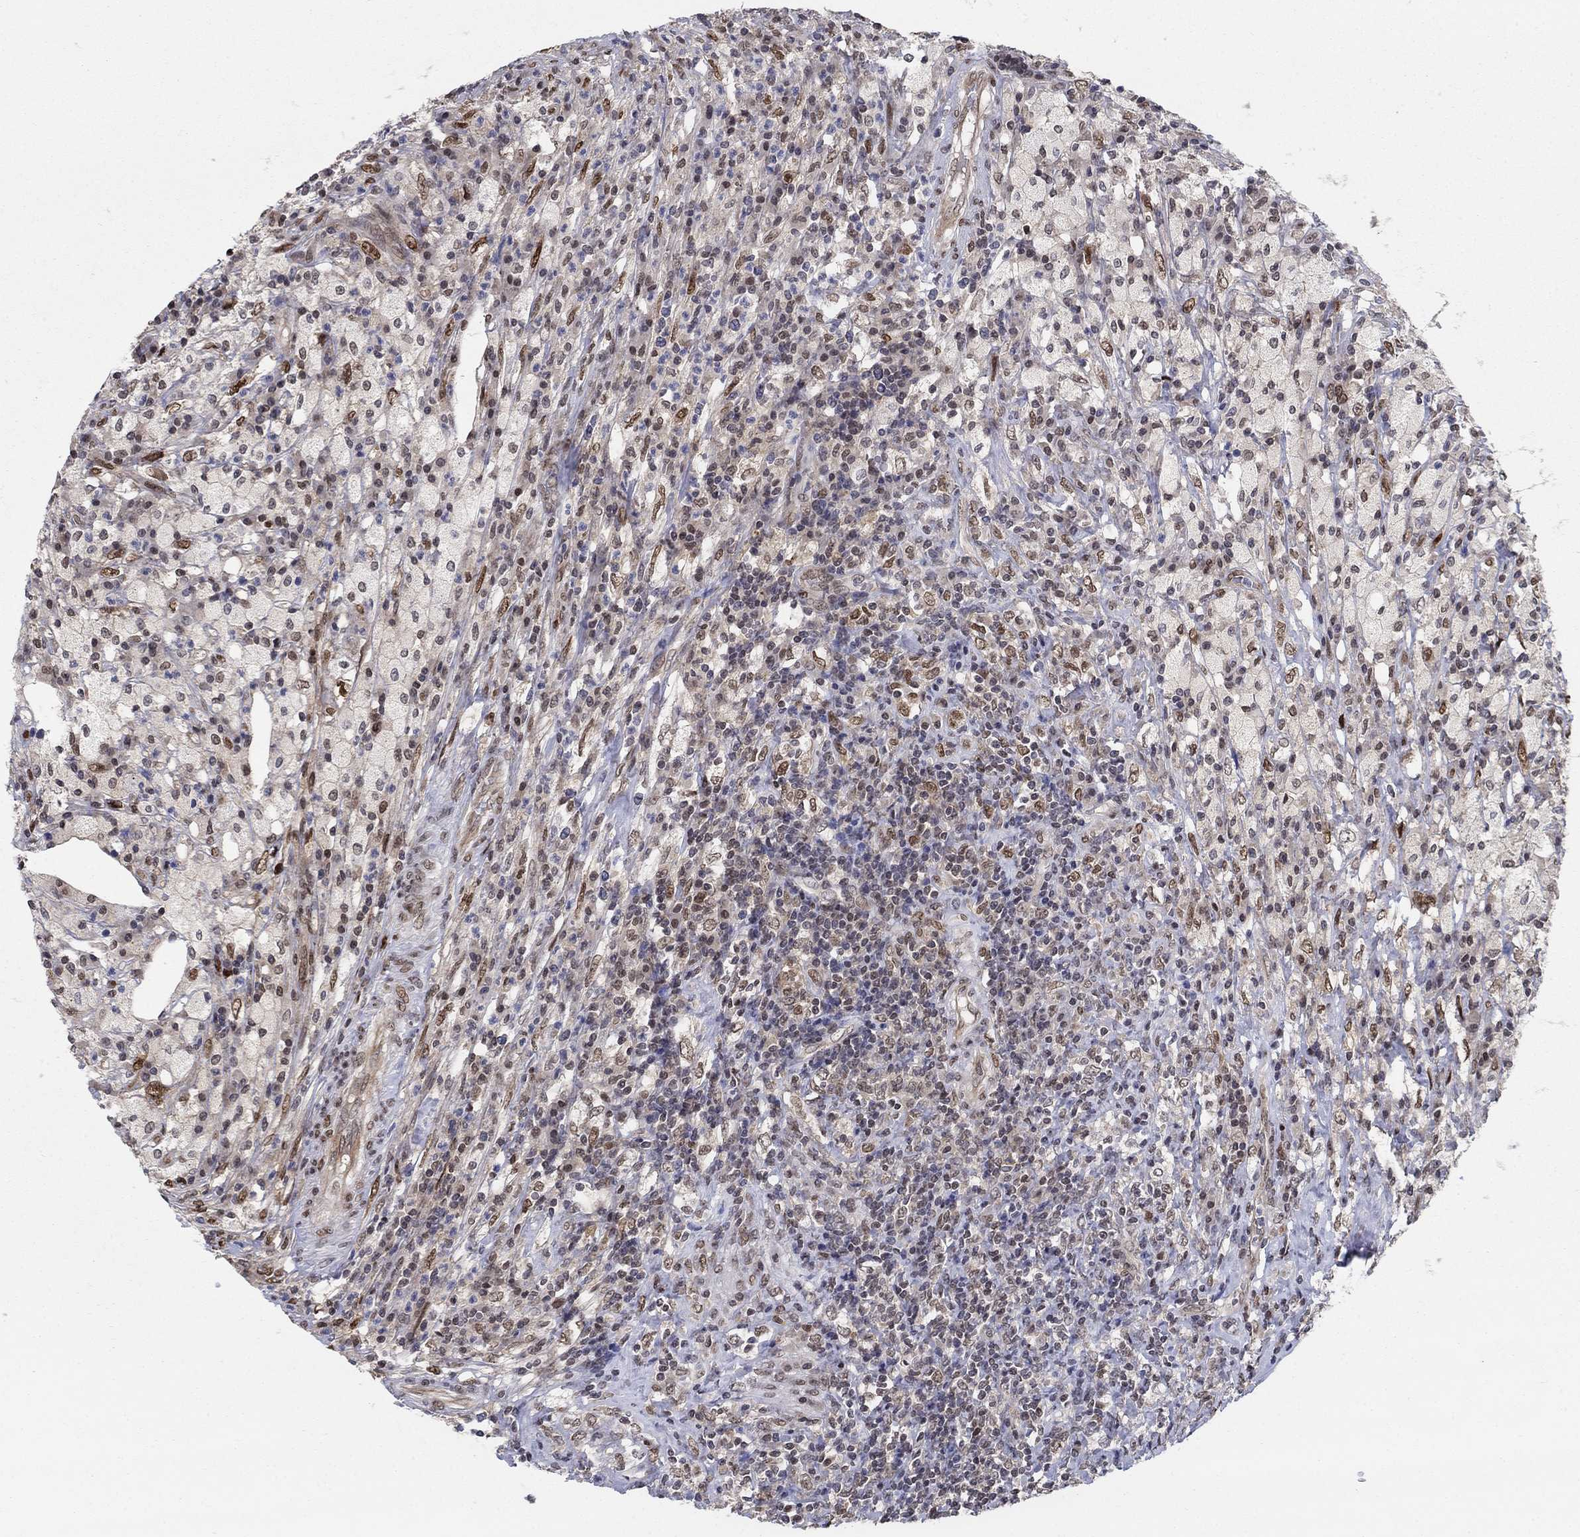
{"staining": {"intensity": "negative", "quantity": "none", "location": "none"}, "tissue": "testis cancer", "cell_type": "Tumor cells", "image_type": "cancer", "snomed": [{"axis": "morphology", "description": "Necrosis, NOS"}, {"axis": "morphology", "description": "Carcinoma, Embryonal, NOS"}, {"axis": "topography", "description": "Testis"}], "caption": "Protein analysis of testis cancer displays no significant expression in tumor cells. (DAB (3,3'-diaminobenzidine) immunohistochemistry with hematoxylin counter stain).", "gene": "CENPE", "patient": {"sex": "male", "age": 19}}